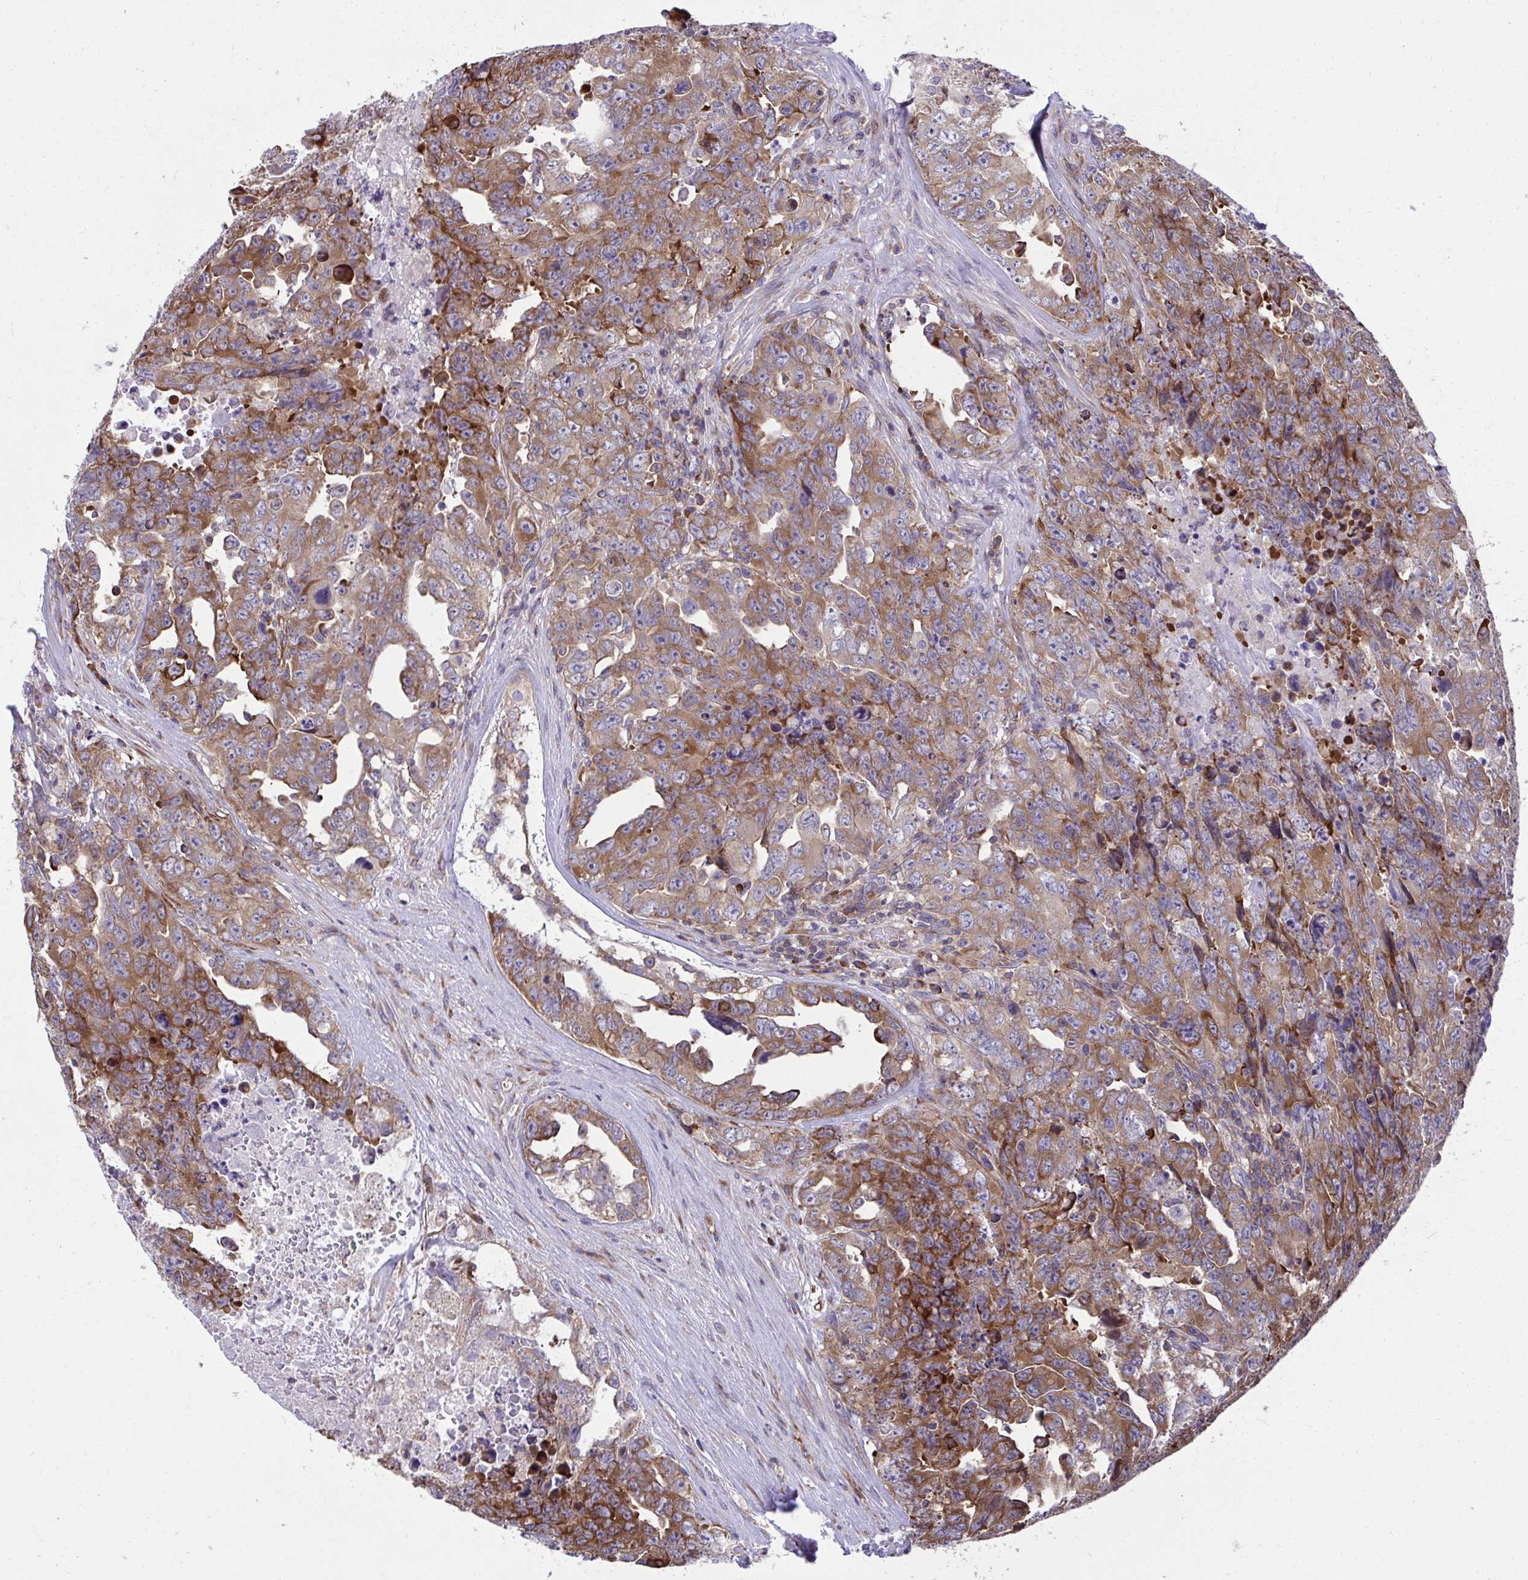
{"staining": {"intensity": "moderate", "quantity": ">75%", "location": "cytoplasmic/membranous"}, "tissue": "testis cancer", "cell_type": "Tumor cells", "image_type": "cancer", "snomed": [{"axis": "morphology", "description": "Carcinoma, Embryonal, NOS"}, {"axis": "topography", "description": "Testis"}], "caption": "Immunohistochemistry micrograph of human embryonal carcinoma (testis) stained for a protein (brown), which demonstrates medium levels of moderate cytoplasmic/membranous staining in approximately >75% of tumor cells.", "gene": "NMNAT3", "patient": {"sex": "male", "age": 24}}